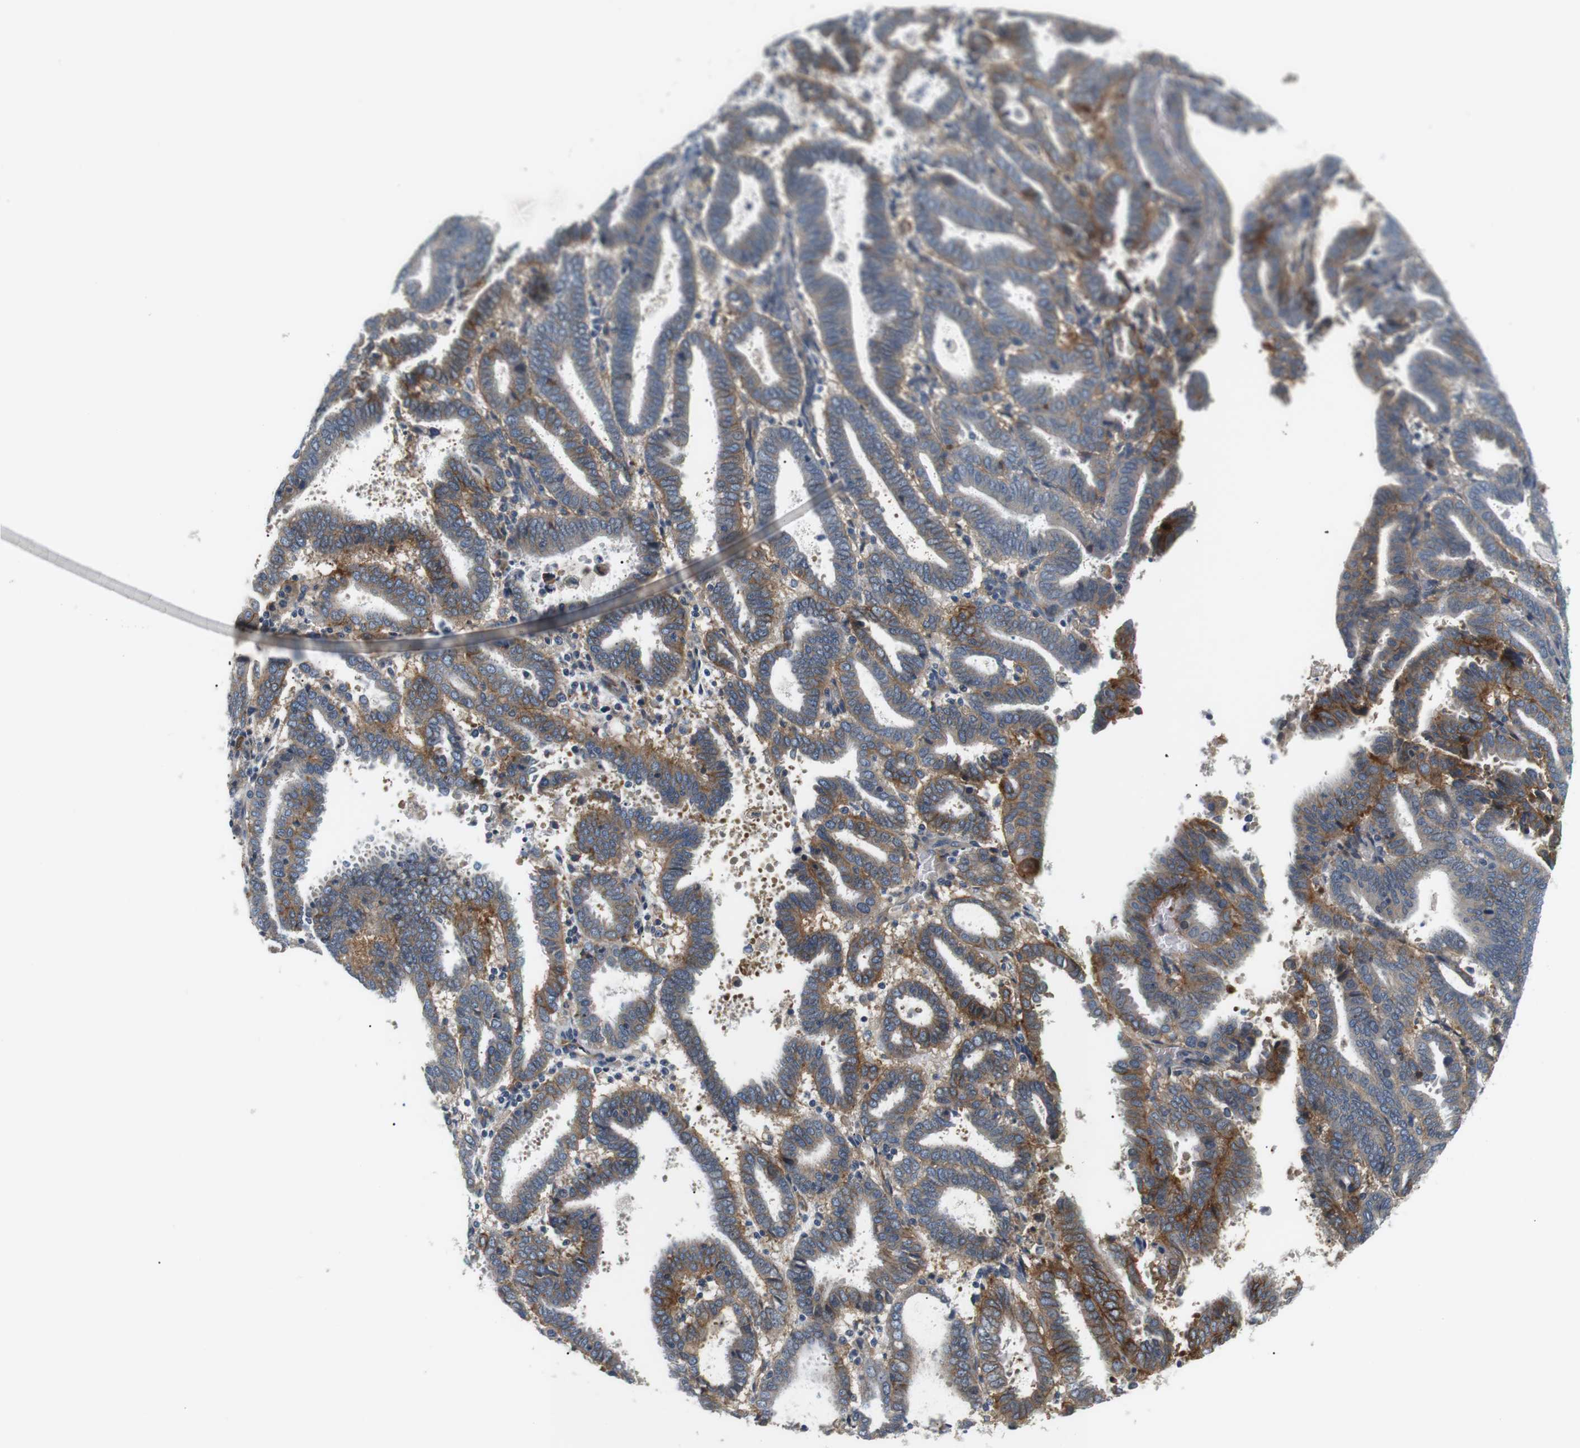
{"staining": {"intensity": "moderate", "quantity": ">75%", "location": "cytoplasmic/membranous"}, "tissue": "endometrial cancer", "cell_type": "Tumor cells", "image_type": "cancer", "snomed": [{"axis": "morphology", "description": "Adenocarcinoma, NOS"}, {"axis": "topography", "description": "Uterus"}], "caption": "This image displays adenocarcinoma (endometrial) stained with immunohistochemistry (IHC) to label a protein in brown. The cytoplasmic/membranous of tumor cells show moderate positivity for the protein. Nuclei are counter-stained blue.", "gene": "SLC30A1", "patient": {"sex": "female", "age": 83}}